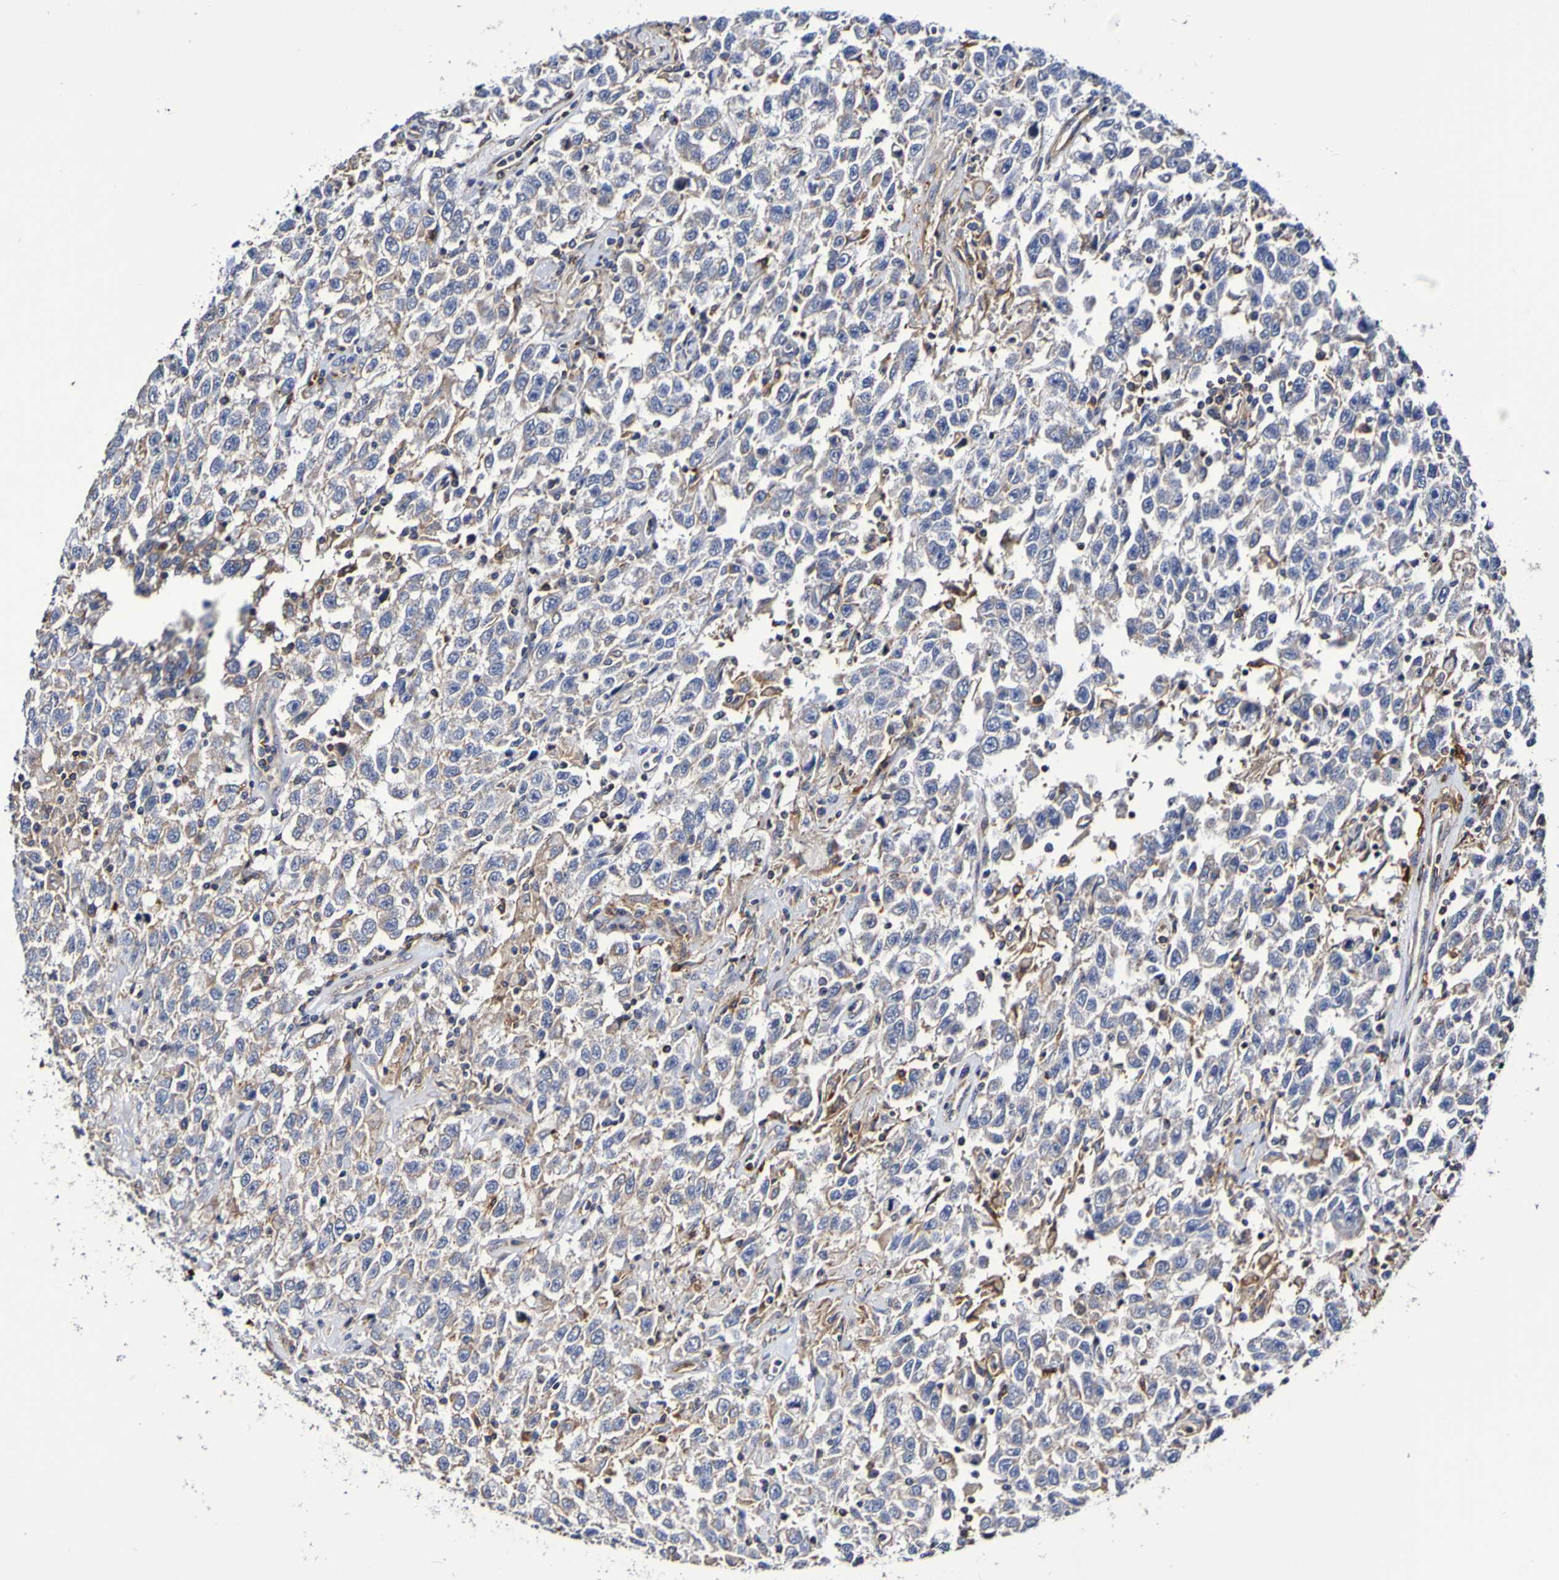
{"staining": {"intensity": "moderate", "quantity": "<25%", "location": "cytoplasmic/membranous"}, "tissue": "testis cancer", "cell_type": "Tumor cells", "image_type": "cancer", "snomed": [{"axis": "morphology", "description": "Seminoma, NOS"}, {"axis": "topography", "description": "Testis"}], "caption": "The micrograph displays staining of testis cancer (seminoma), revealing moderate cytoplasmic/membranous protein expression (brown color) within tumor cells.", "gene": "WNT4", "patient": {"sex": "male", "age": 41}}